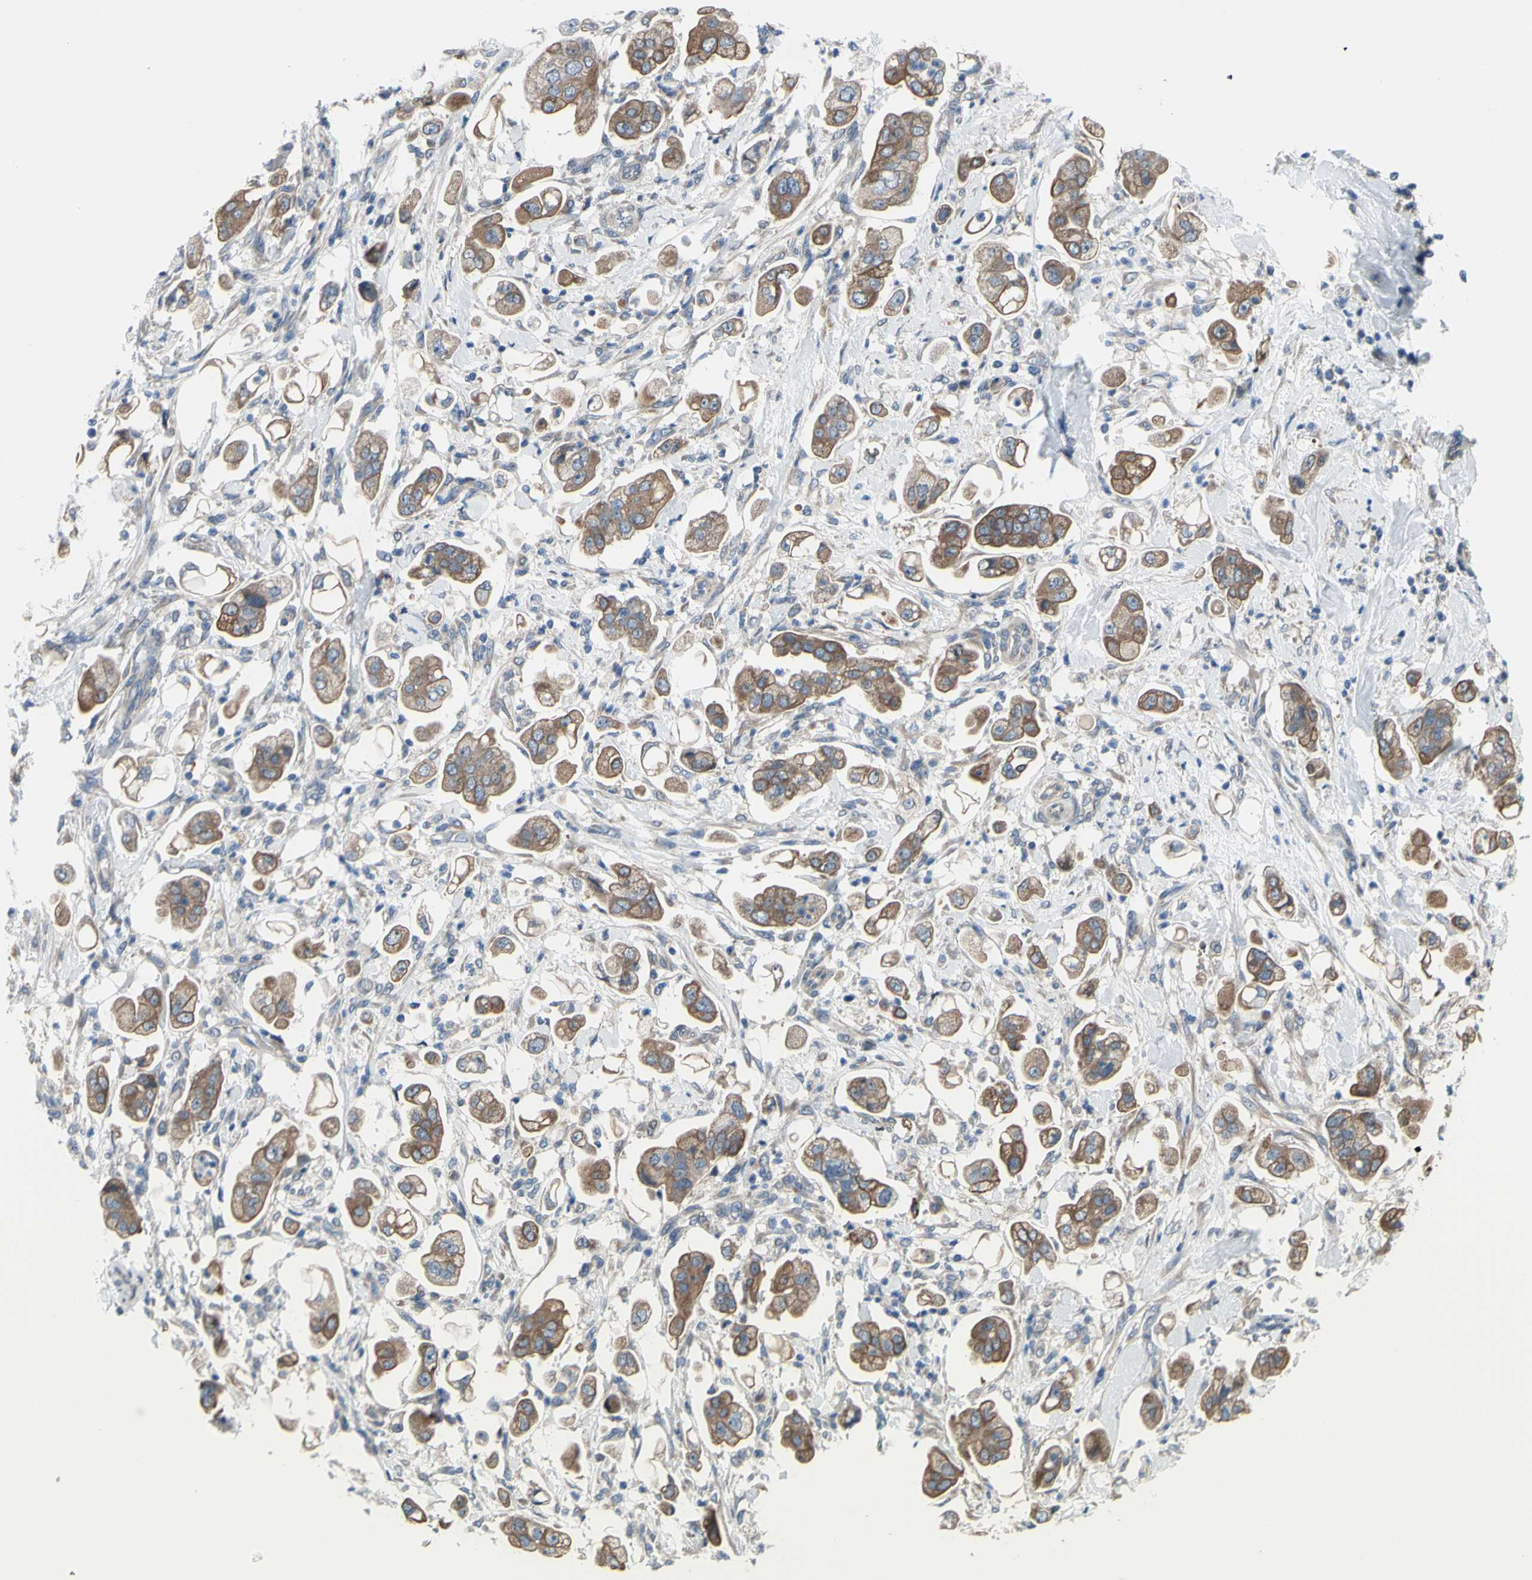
{"staining": {"intensity": "moderate", "quantity": ">75%", "location": "cytoplasmic/membranous"}, "tissue": "stomach cancer", "cell_type": "Tumor cells", "image_type": "cancer", "snomed": [{"axis": "morphology", "description": "Adenocarcinoma, NOS"}, {"axis": "topography", "description": "Stomach"}], "caption": "This is an image of IHC staining of adenocarcinoma (stomach), which shows moderate staining in the cytoplasmic/membranous of tumor cells.", "gene": "GRAMD2B", "patient": {"sex": "male", "age": 62}}